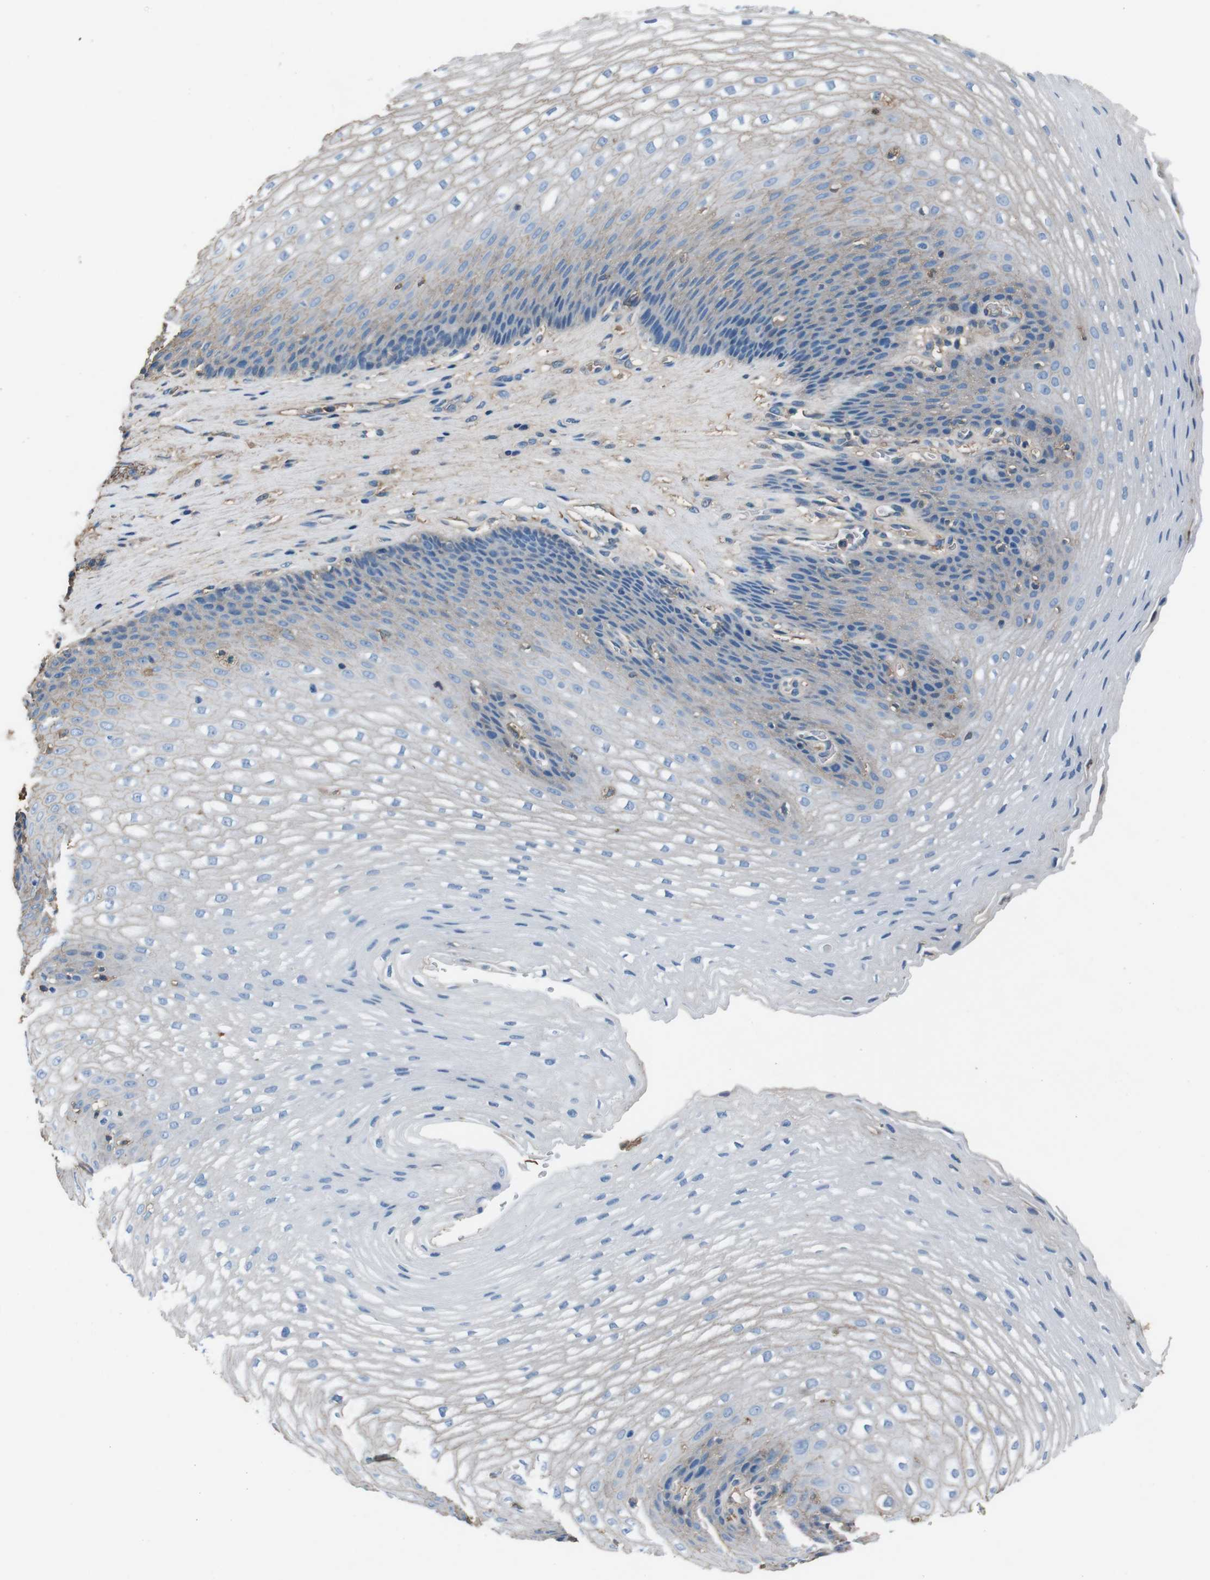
{"staining": {"intensity": "weak", "quantity": "25%-75%", "location": "cytoplasmic/membranous"}, "tissue": "esophagus", "cell_type": "Squamous epithelial cells", "image_type": "normal", "snomed": [{"axis": "morphology", "description": "Normal tissue, NOS"}, {"axis": "topography", "description": "Esophagus"}], "caption": "Squamous epithelial cells reveal low levels of weak cytoplasmic/membranous positivity in approximately 25%-75% of cells in benign esophagus. The staining was performed using DAB (3,3'-diaminobenzidine), with brown indicating positive protein expression. Nuclei are stained blue with hematoxylin.", "gene": "LEP", "patient": {"sex": "male", "age": 48}}